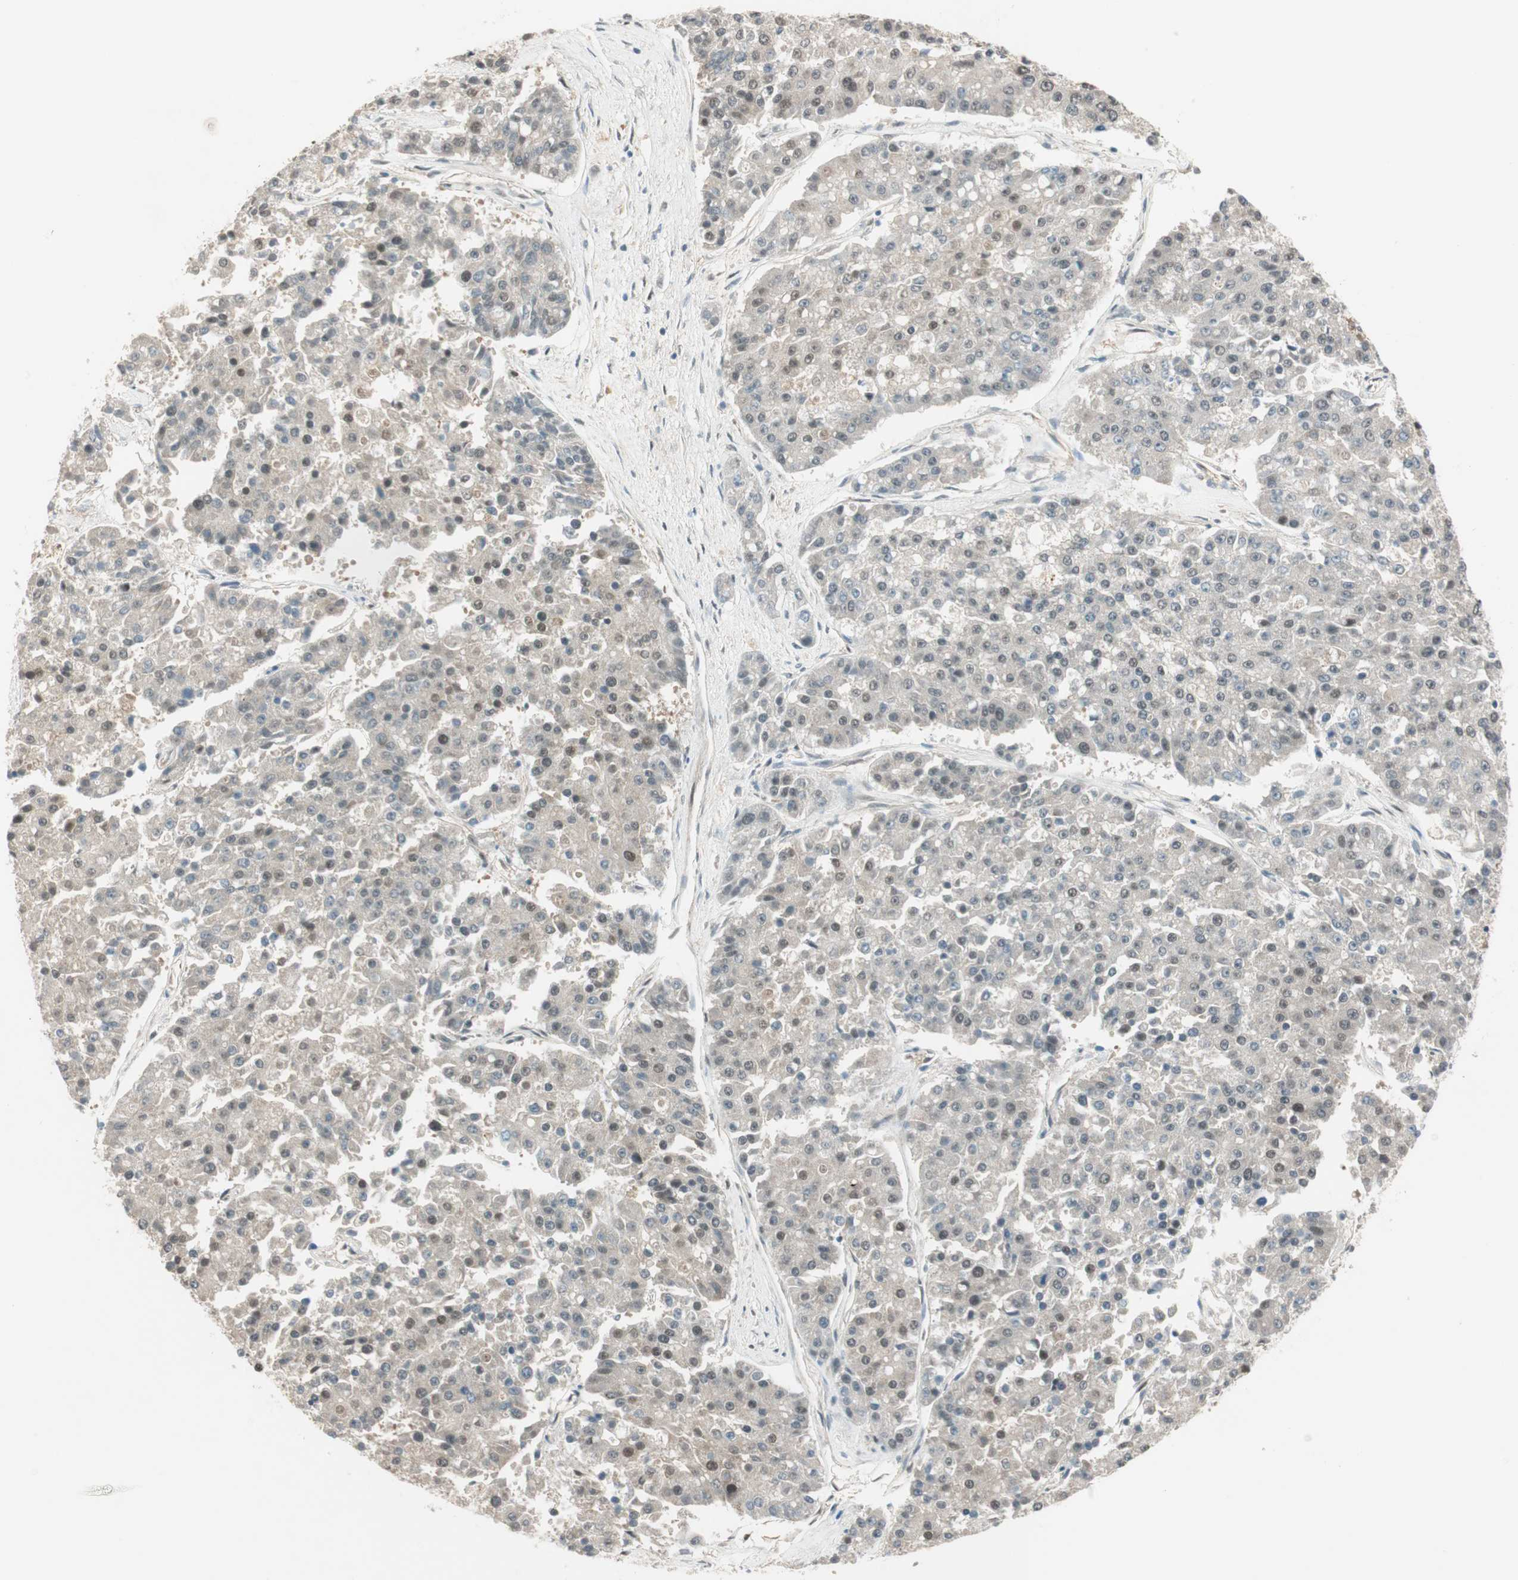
{"staining": {"intensity": "weak", "quantity": "25%-75%", "location": "nuclear"}, "tissue": "pancreatic cancer", "cell_type": "Tumor cells", "image_type": "cancer", "snomed": [{"axis": "morphology", "description": "Adenocarcinoma, NOS"}, {"axis": "topography", "description": "Pancreas"}], "caption": "Weak nuclear staining for a protein is present in approximately 25%-75% of tumor cells of pancreatic adenocarcinoma using immunohistochemistry.", "gene": "PSMD8", "patient": {"sex": "male", "age": 50}}